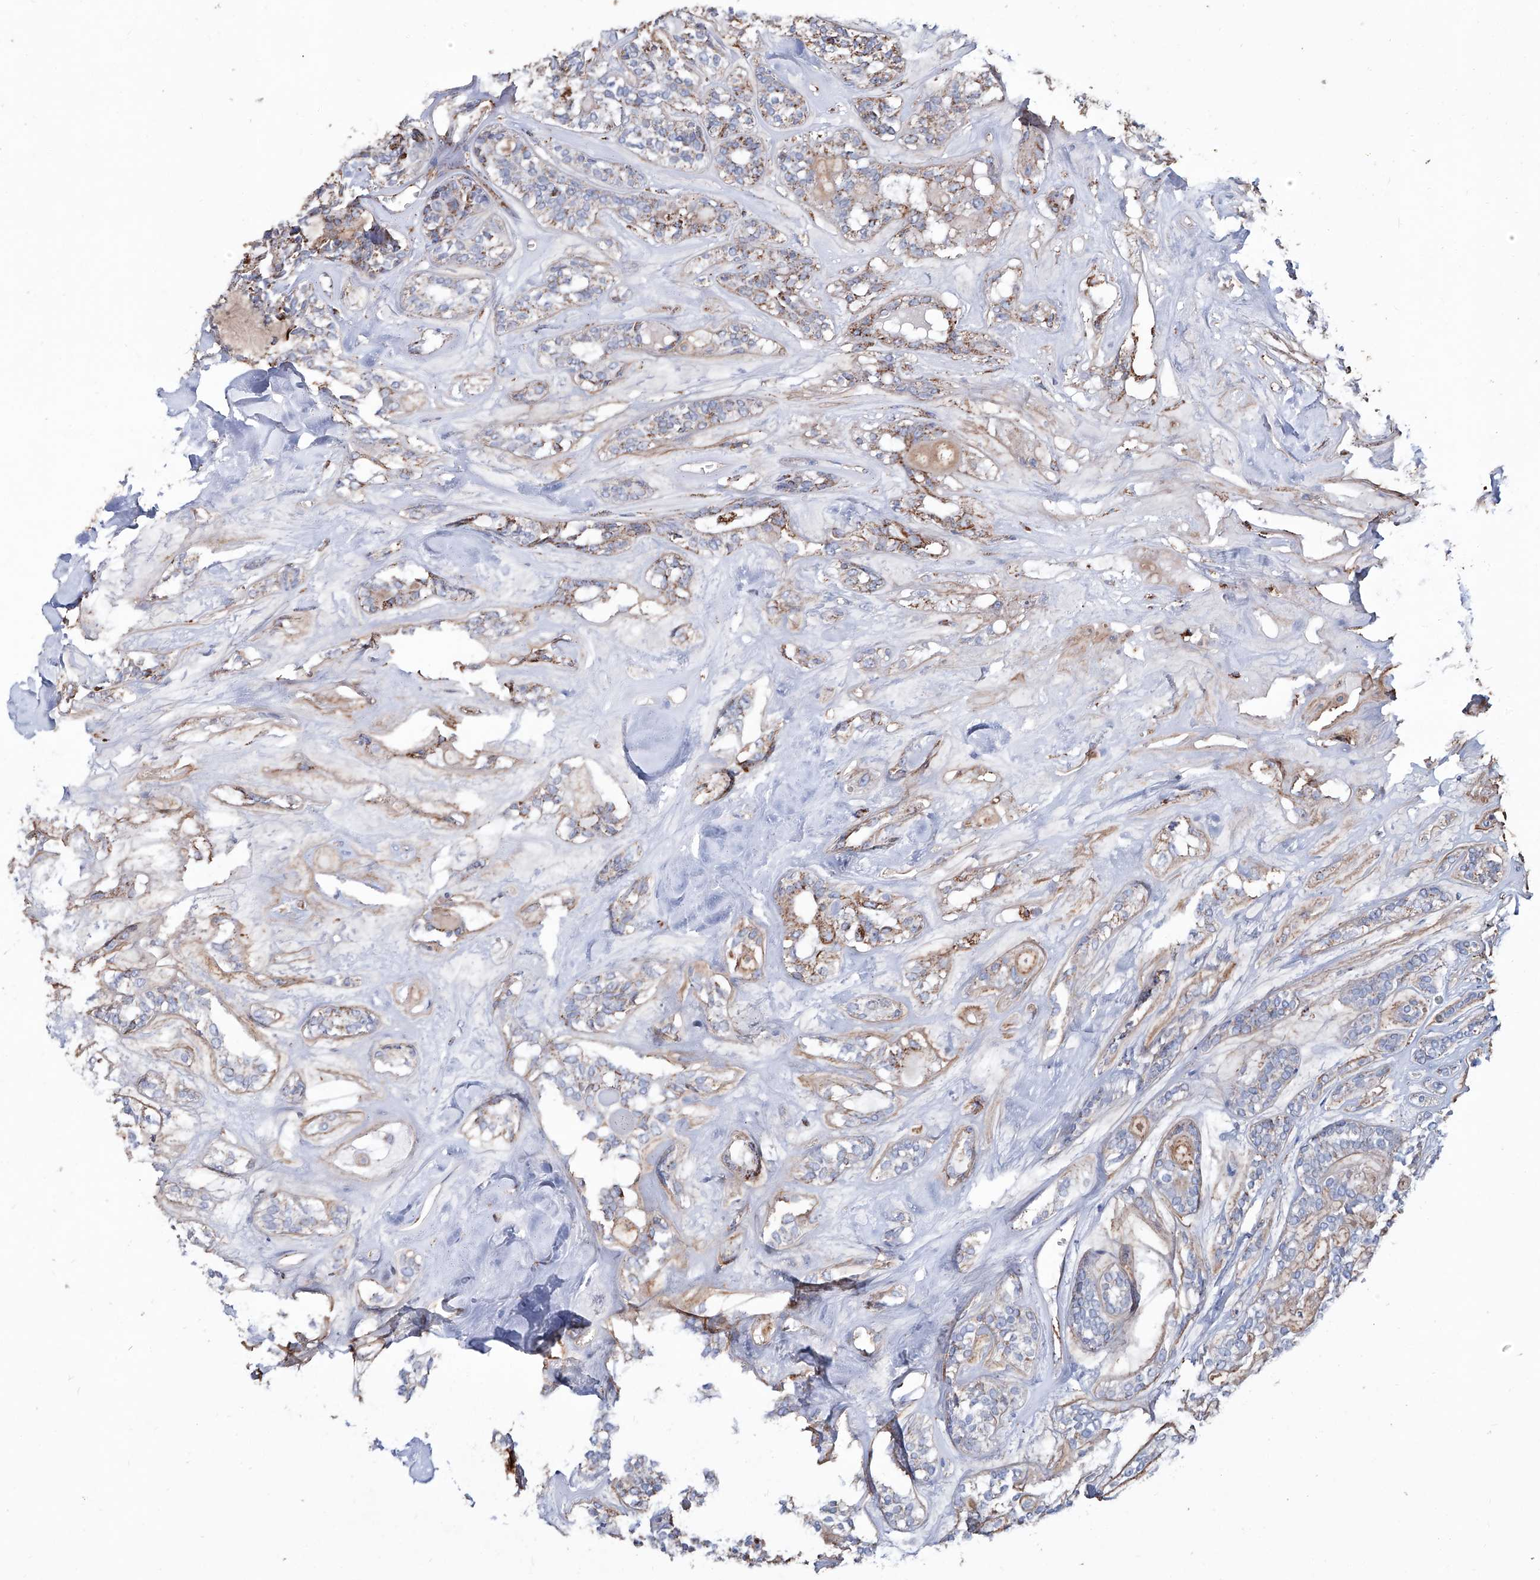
{"staining": {"intensity": "moderate", "quantity": "<25%", "location": "cytoplasmic/membranous"}, "tissue": "head and neck cancer", "cell_type": "Tumor cells", "image_type": "cancer", "snomed": [{"axis": "morphology", "description": "Adenocarcinoma, NOS"}, {"axis": "topography", "description": "Head-Neck"}], "caption": "Protein analysis of adenocarcinoma (head and neck) tissue exhibits moderate cytoplasmic/membranous expression in about <25% of tumor cells.", "gene": "NHS", "patient": {"sex": "male", "age": 66}}